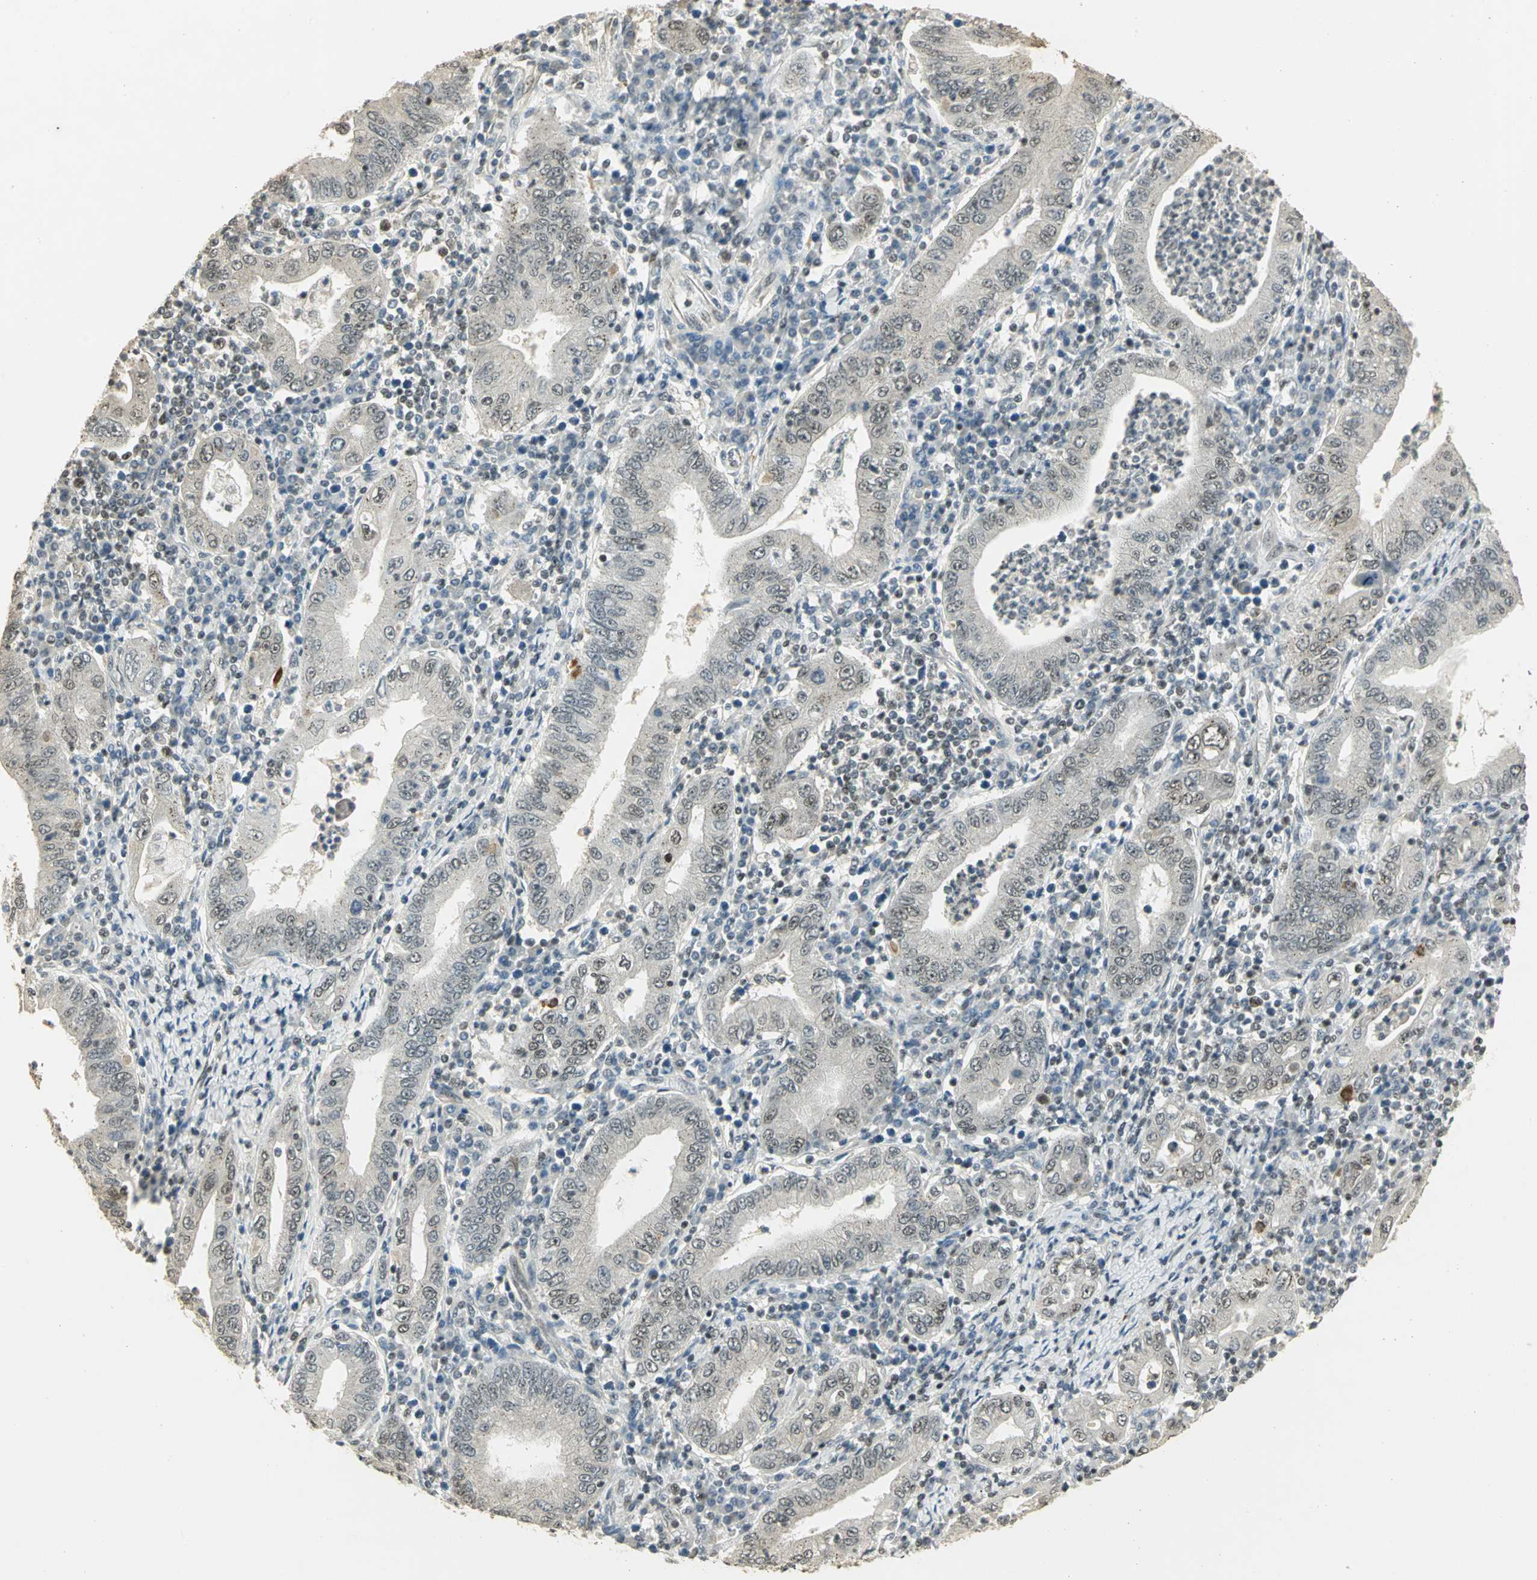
{"staining": {"intensity": "negative", "quantity": "none", "location": "none"}, "tissue": "stomach cancer", "cell_type": "Tumor cells", "image_type": "cancer", "snomed": [{"axis": "morphology", "description": "Normal tissue, NOS"}, {"axis": "morphology", "description": "Adenocarcinoma, NOS"}, {"axis": "topography", "description": "Esophagus"}, {"axis": "topography", "description": "Stomach, upper"}, {"axis": "topography", "description": "Peripheral nerve tissue"}], "caption": "This is an IHC micrograph of stomach cancer. There is no positivity in tumor cells.", "gene": "ELF1", "patient": {"sex": "male", "age": 62}}